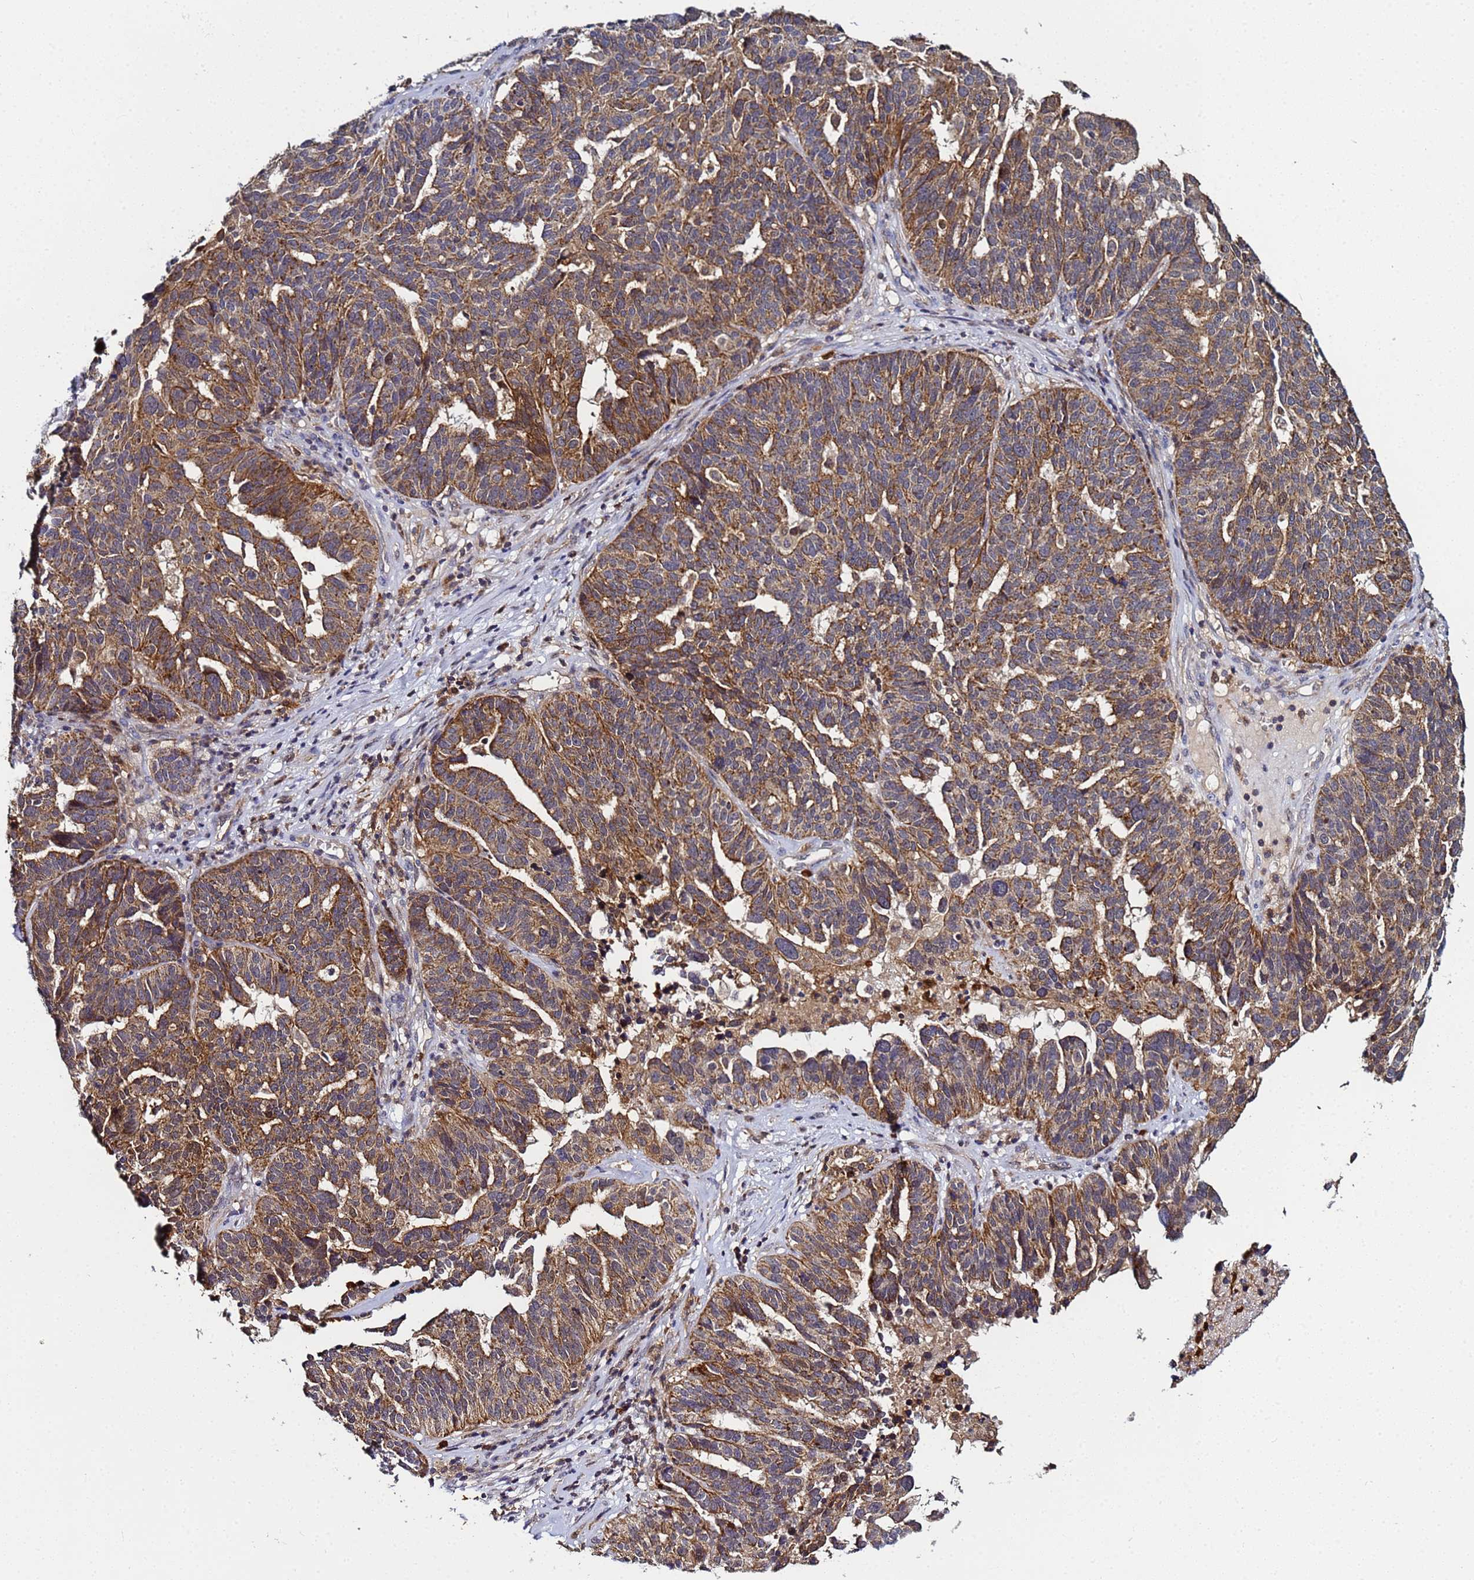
{"staining": {"intensity": "moderate", "quantity": ">75%", "location": "cytoplasmic/membranous"}, "tissue": "ovarian cancer", "cell_type": "Tumor cells", "image_type": "cancer", "snomed": [{"axis": "morphology", "description": "Cystadenocarcinoma, serous, NOS"}, {"axis": "topography", "description": "Ovary"}], "caption": "Human ovarian serous cystadenocarcinoma stained with a protein marker reveals moderate staining in tumor cells.", "gene": "CCDC127", "patient": {"sex": "female", "age": 59}}